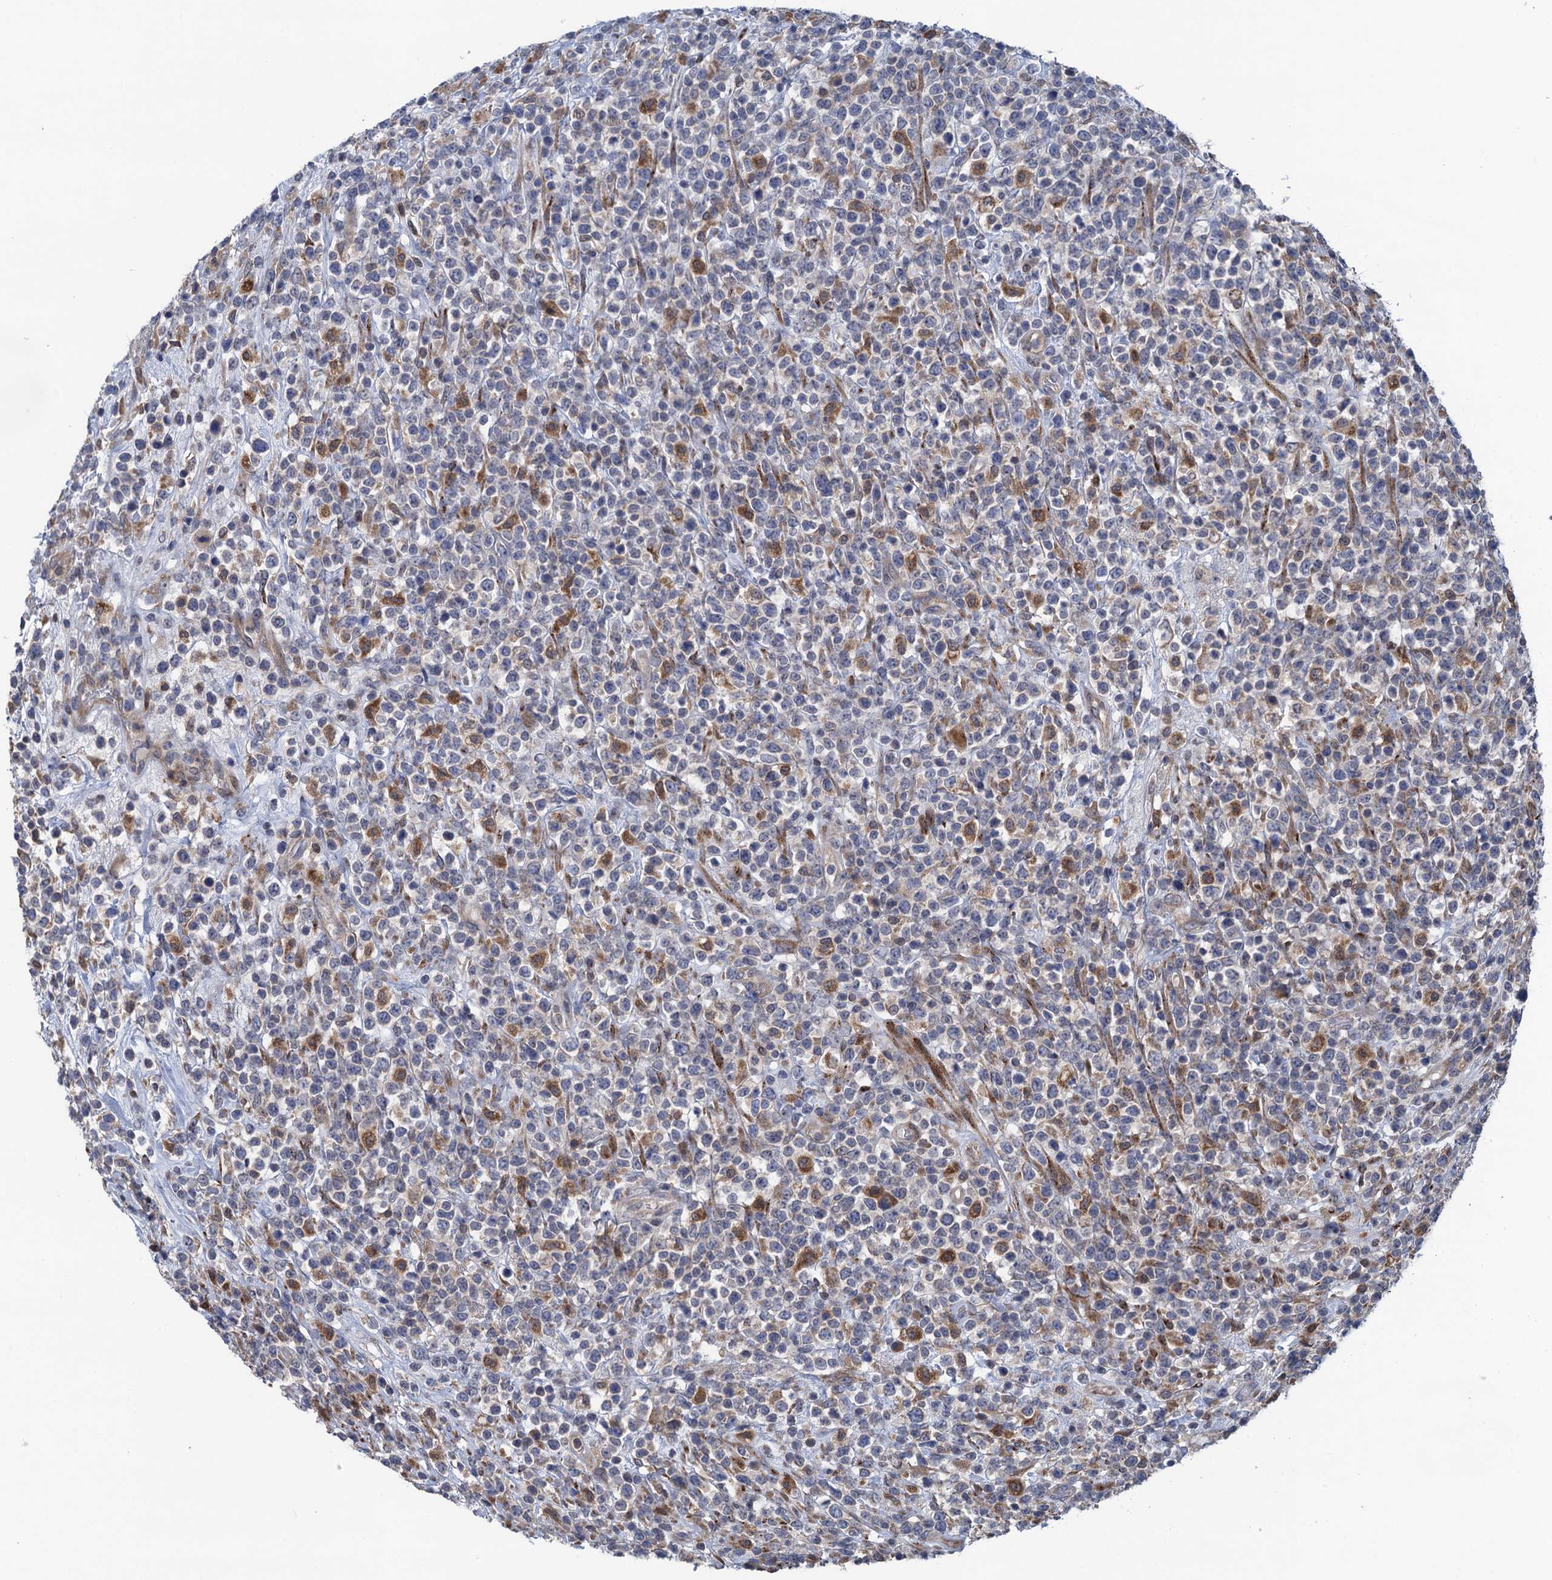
{"staining": {"intensity": "negative", "quantity": "none", "location": "none"}, "tissue": "lymphoma", "cell_type": "Tumor cells", "image_type": "cancer", "snomed": [{"axis": "morphology", "description": "Malignant lymphoma, non-Hodgkin's type, High grade"}, {"axis": "topography", "description": "Colon"}], "caption": "The micrograph demonstrates no significant expression in tumor cells of lymphoma. The staining was performed using DAB to visualize the protein expression in brown, while the nuclei were stained in blue with hematoxylin (Magnification: 20x).", "gene": "CNTN5", "patient": {"sex": "female", "age": 53}}